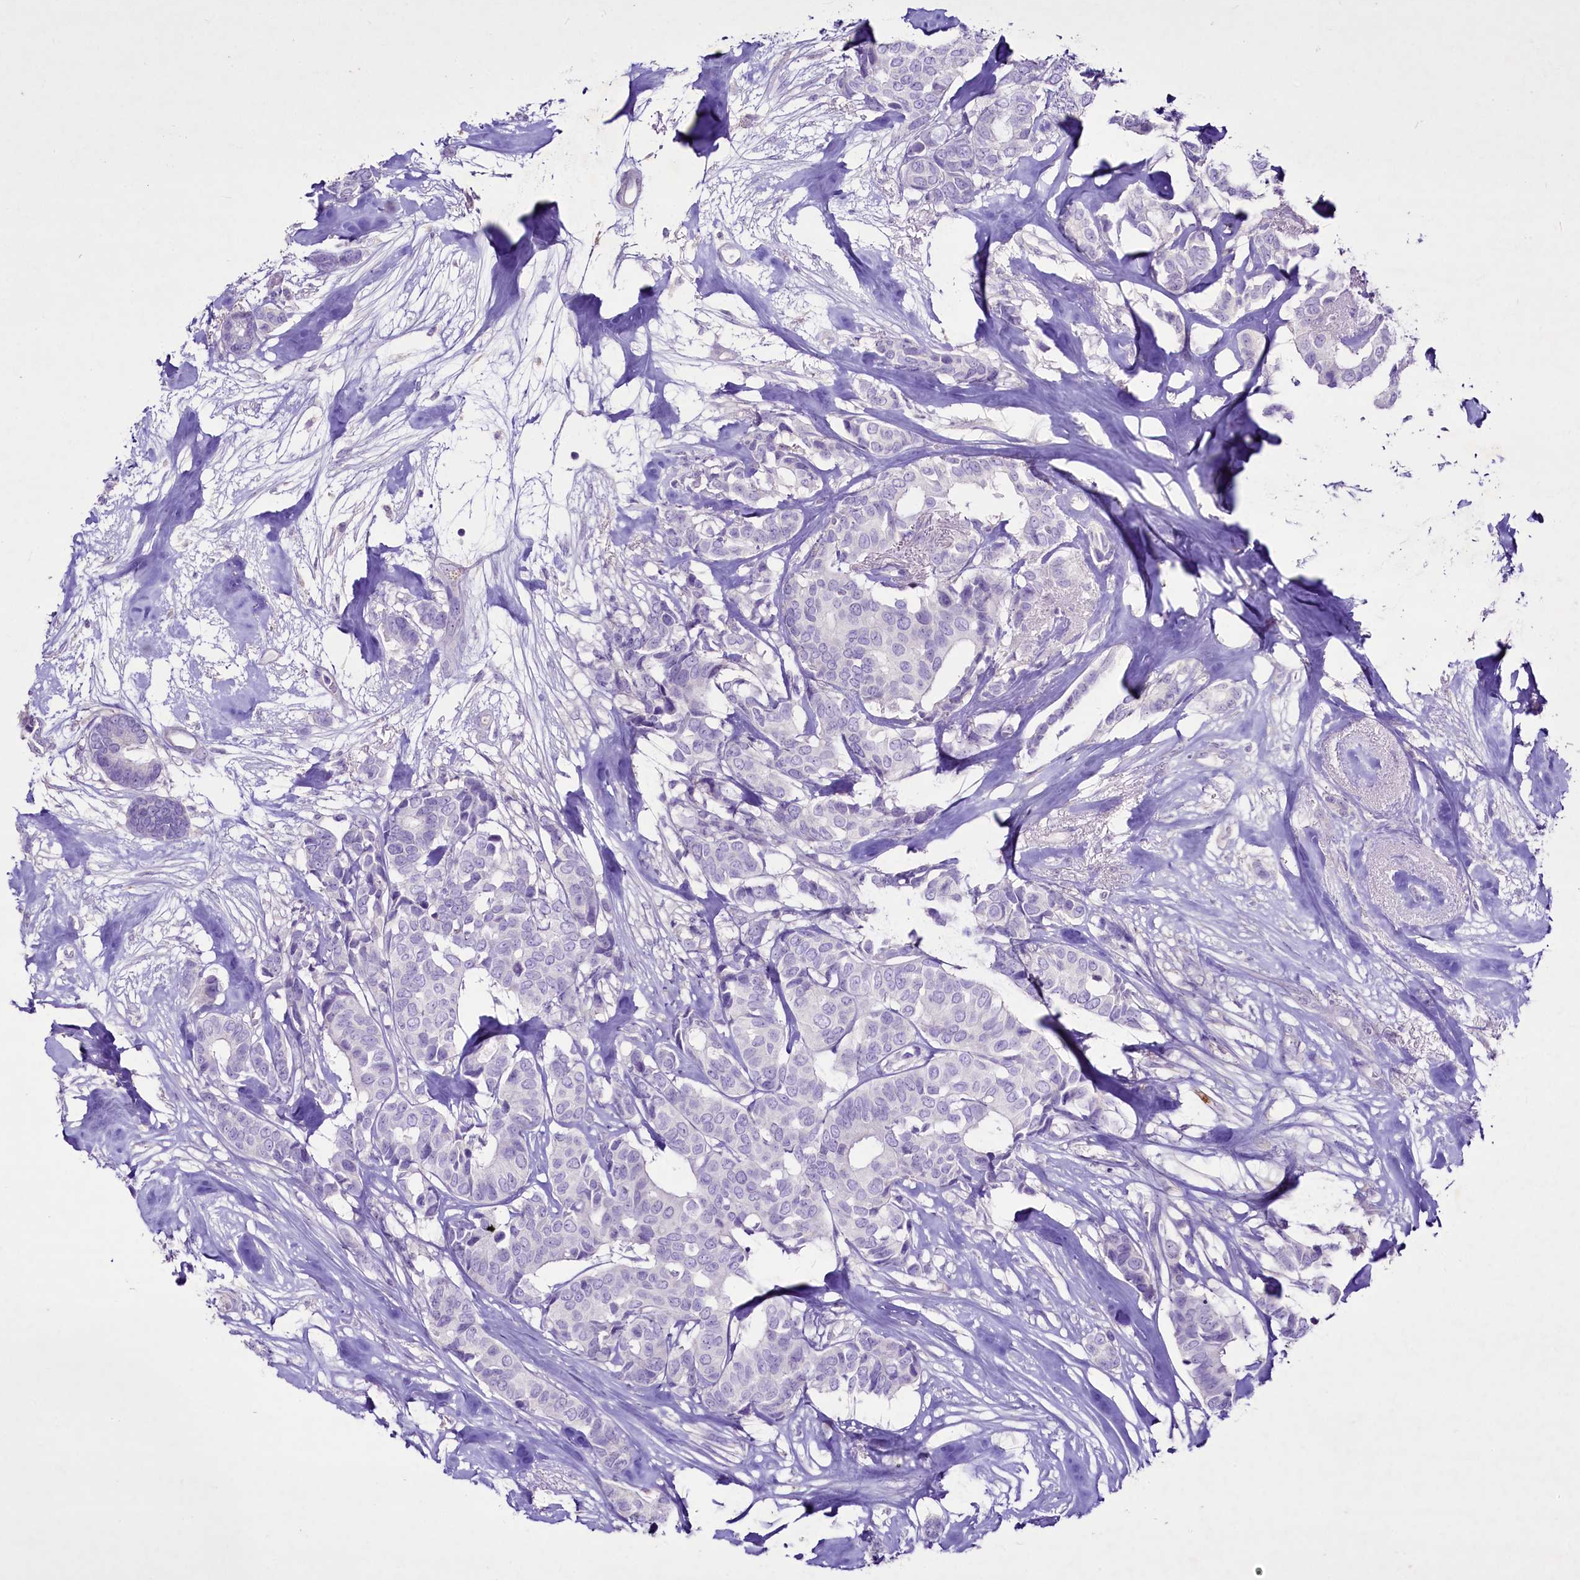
{"staining": {"intensity": "negative", "quantity": "none", "location": "none"}, "tissue": "breast cancer", "cell_type": "Tumor cells", "image_type": "cancer", "snomed": [{"axis": "morphology", "description": "Duct carcinoma"}, {"axis": "topography", "description": "Breast"}], "caption": "Tumor cells show no significant staining in breast cancer.", "gene": "FAM209B", "patient": {"sex": "female", "age": 87}}